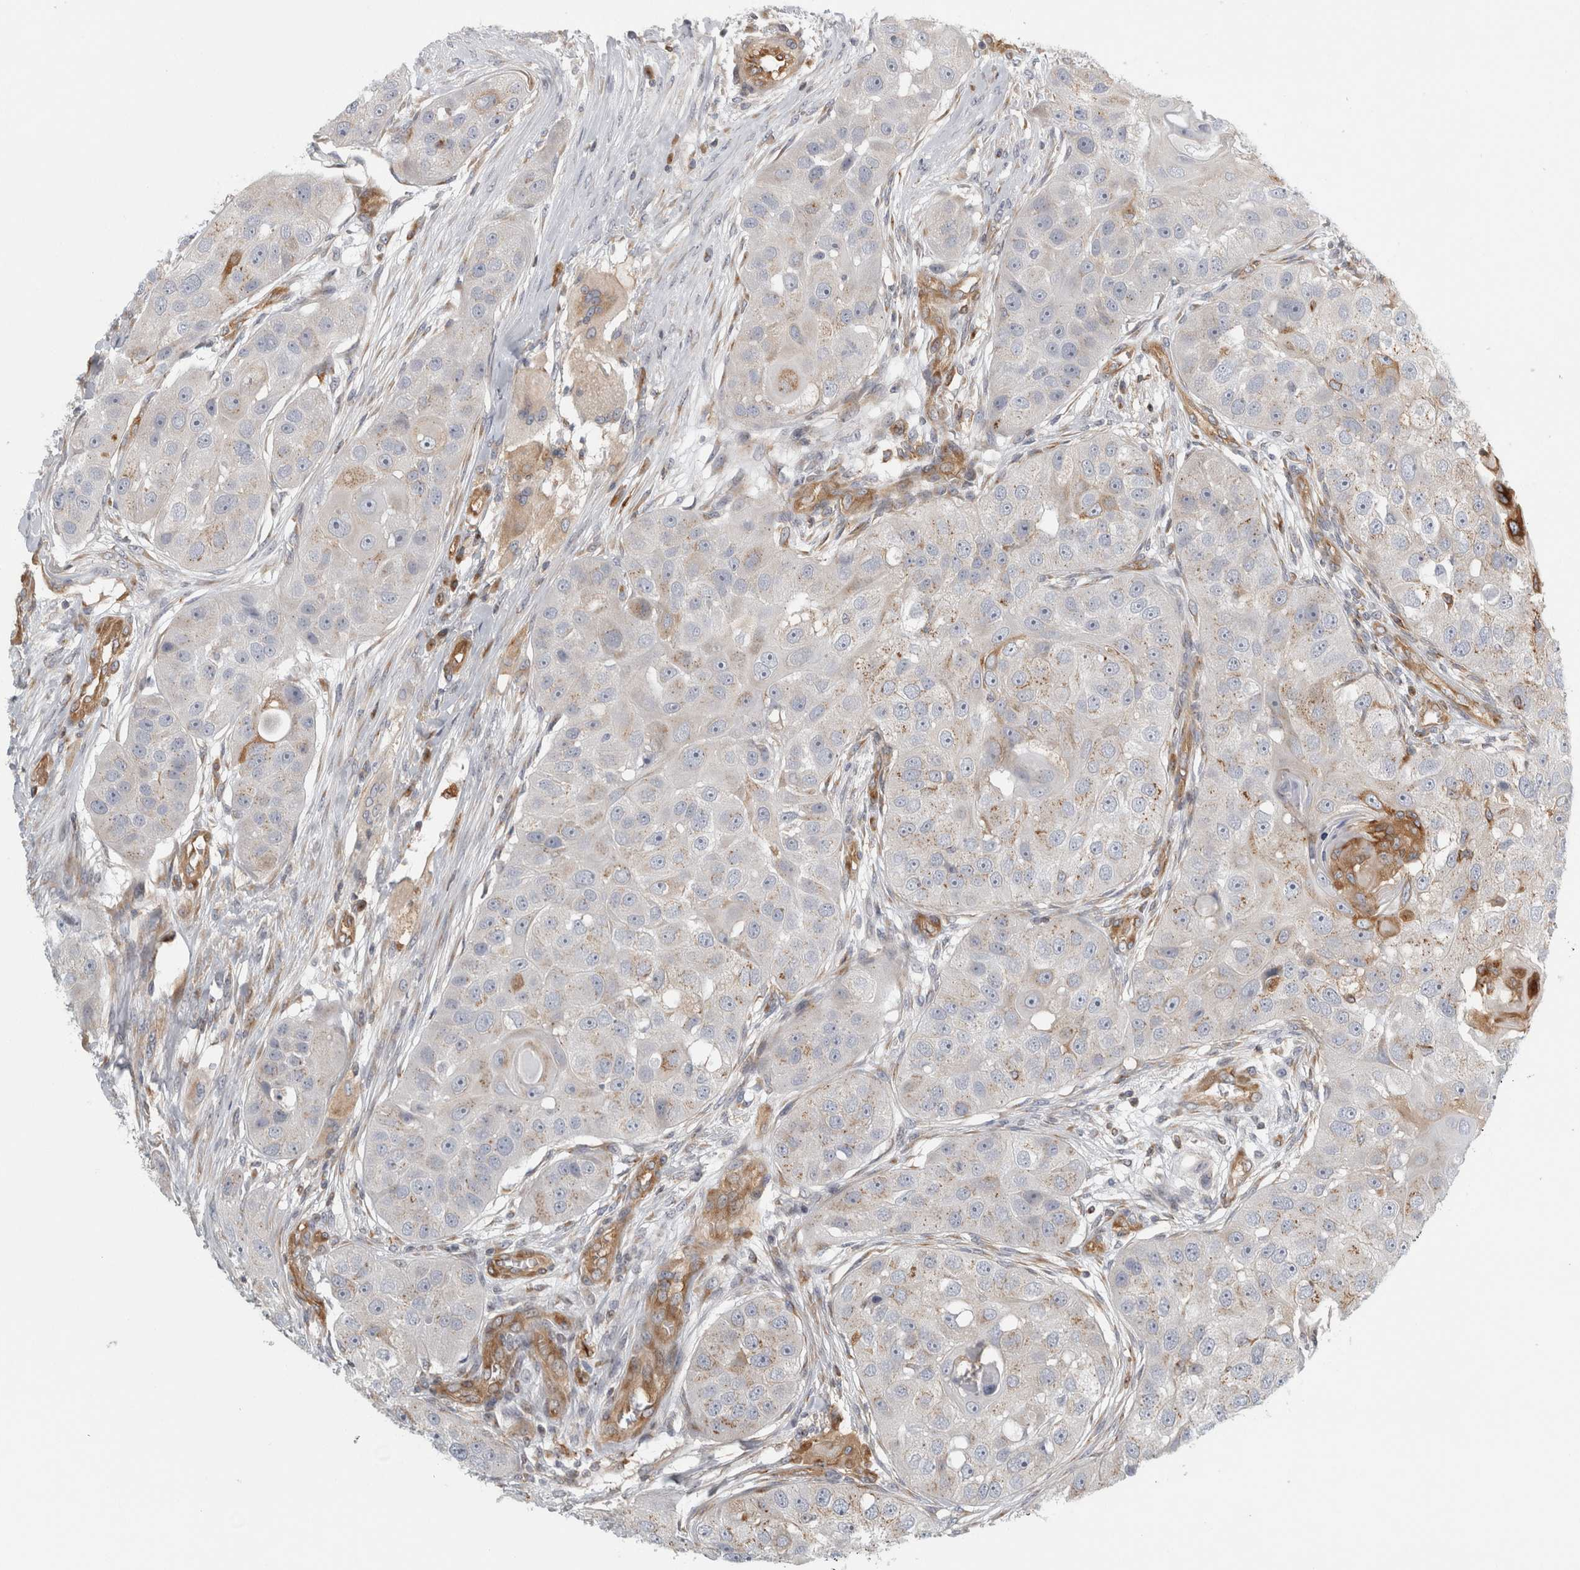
{"staining": {"intensity": "weak", "quantity": "25%-75%", "location": "cytoplasmic/membranous"}, "tissue": "head and neck cancer", "cell_type": "Tumor cells", "image_type": "cancer", "snomed": [{"axis": "morphology", "description": "Normal tissue, NOS"}, {"axis": "morphology", "description": "Squamous cell carcinoma, NOS"}, {"axis": "topography", "description": "Skeletal muscle"}, {"axis": "topography", "description": "Head-Neck"}], "caption": "An image of human squamous cell carcinoma (head and neck) stained for a protein displays weak cytoplasmic/membranous brown staining in tumor cells.", "gene": "PEX6", "patient": {"sex": "male", "age": 51}}